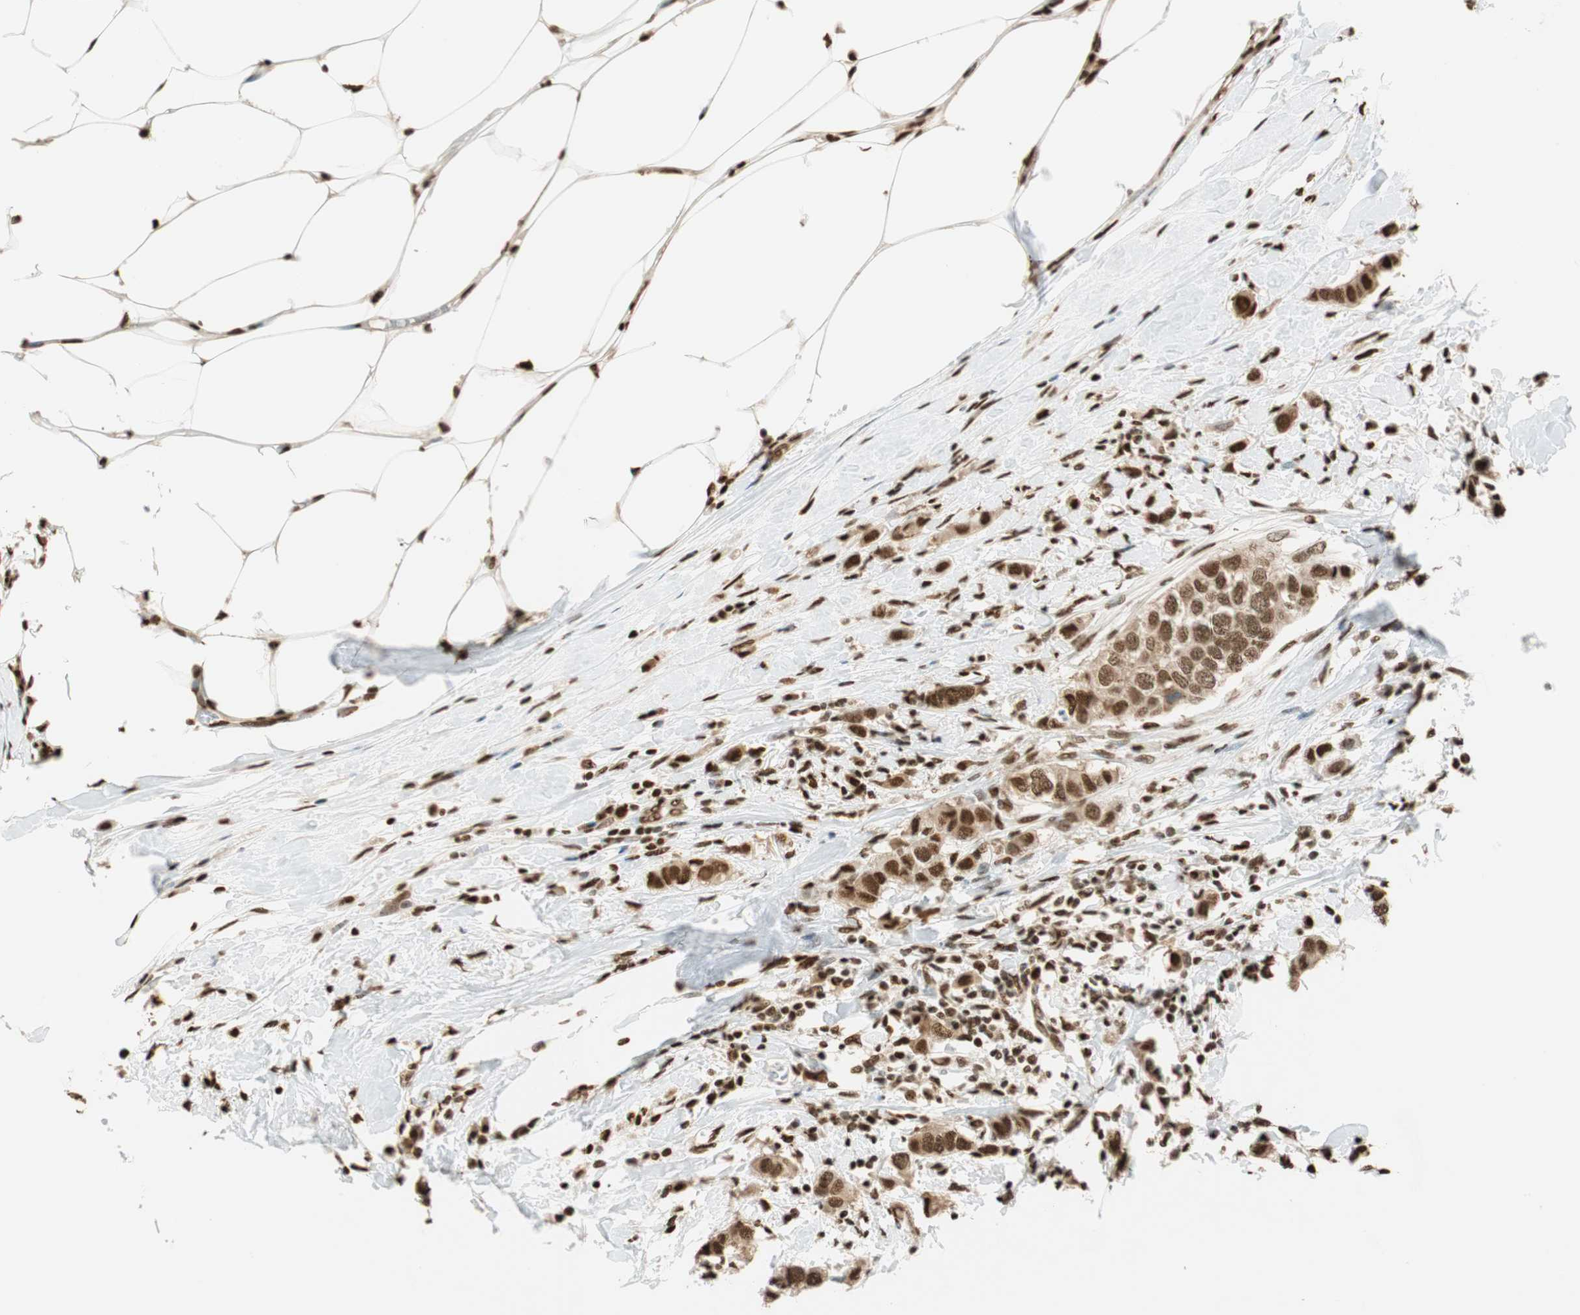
{"staining": {"intensity": "strong", "quantity": ">75%", "location": "cytoplasmic/membranous,nuclear"}, "tissue": "breast cancer", "cell_type": "Tumor cells", "image_type": "cancer", "snomed": [{"axis": "morphology", "description": "Duct carcinoma"}, {"axis": "topography", "description": "Breast"}], "caption": "Immunohistochemical staining of human breast cancer exhibits high levels of strong cytoplasmic/membranous and nuclear staining in approximately >75% of tumor cells.", "gene": "FANCG", "patient": {"sex": "female", "age": 50}}